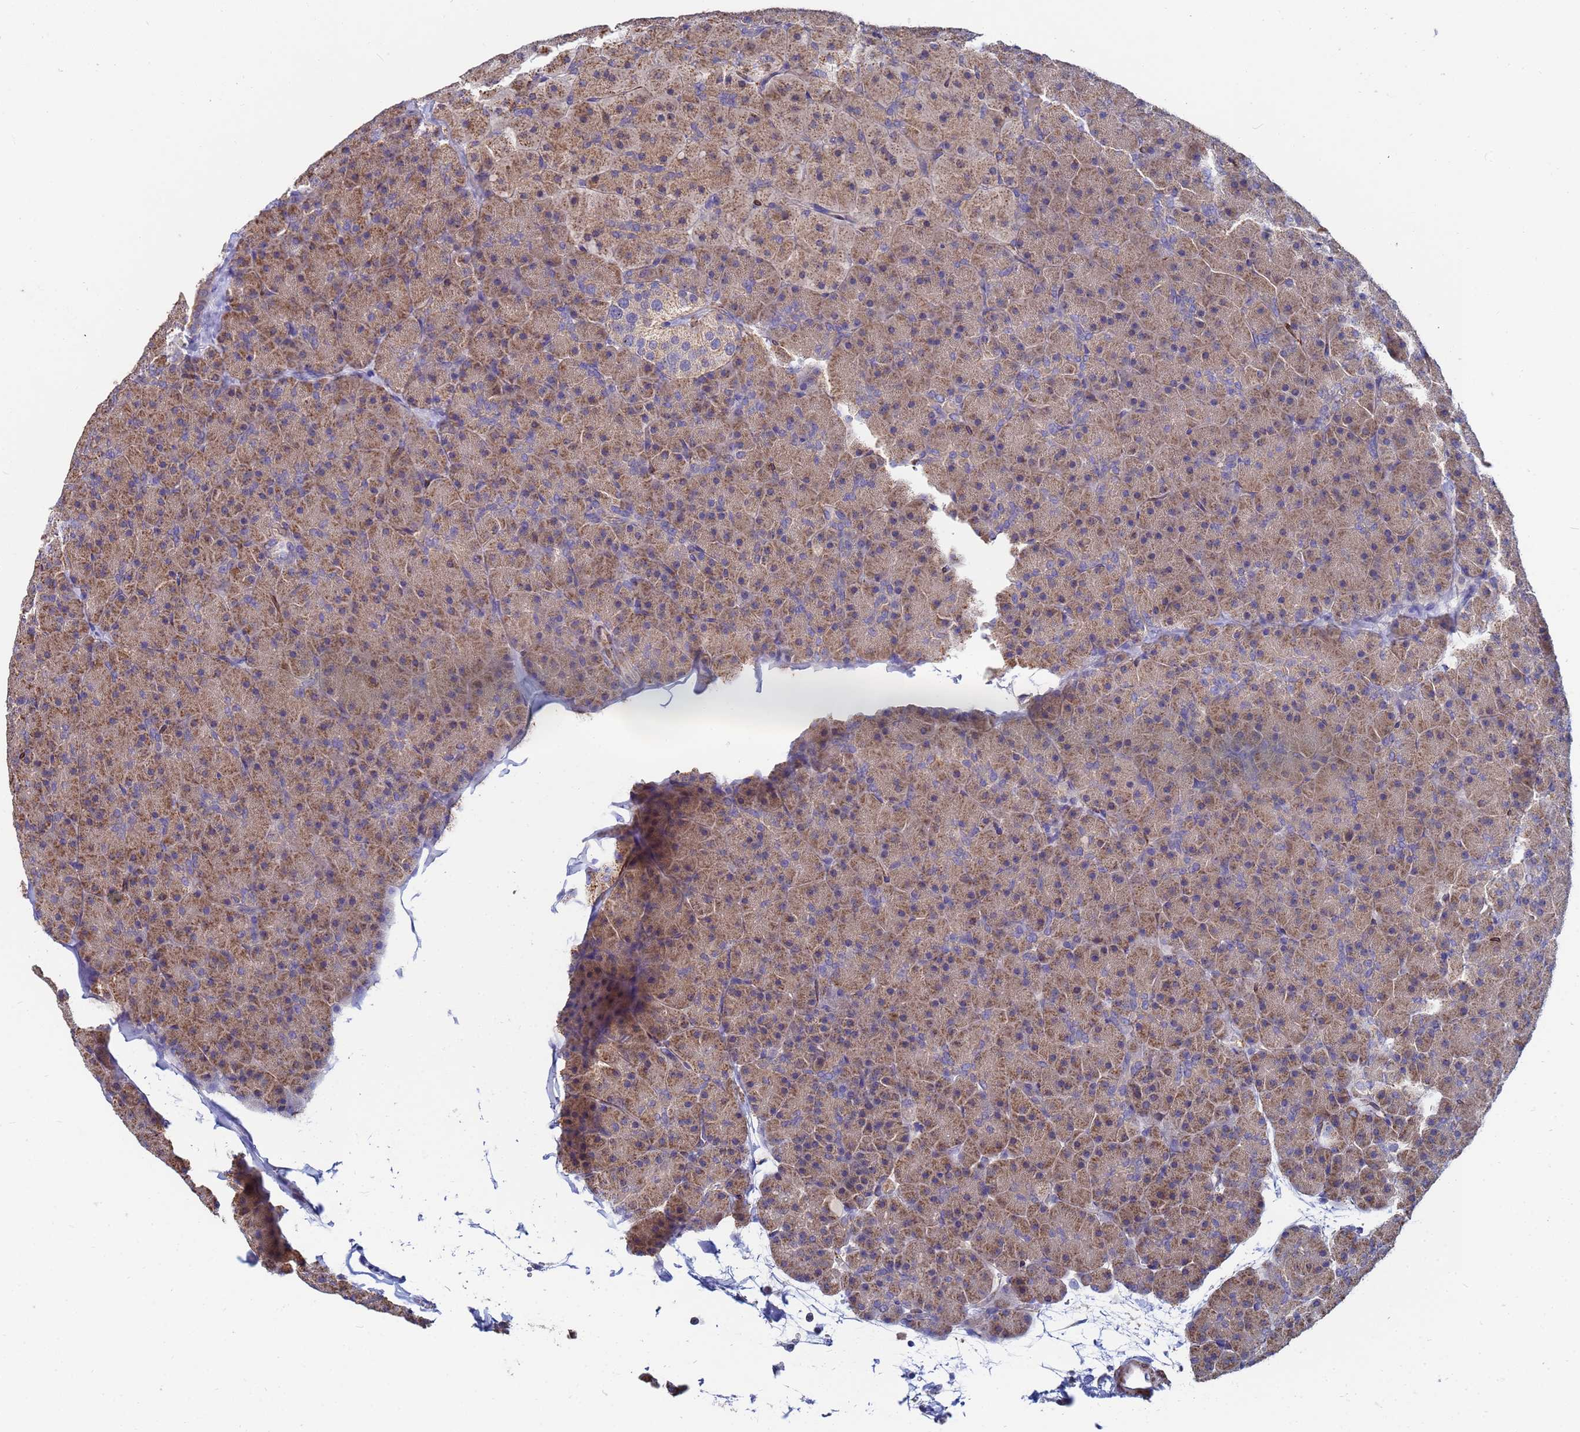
{"staining": {"intensity": "moderate", "quantity": ">75%", "location": "cytoplasmic/membranous"}, "tissue": "pancreas", "cell_type": "Exocrine glandular cells", "image_type": "normal", "snomed": [{"axis": "morphology", "description": "Normal tissue, NOS"}, {"axis": "topography", "description": "Pancreas"}], "caption": "Brown immunohistochemical staining in normal pancreas reveals moderate cytoplasmic/membranous positivity in approximately >75% of exocrine glandular cells.", "gene": "C5orf34", "patient": {"sex": "male", "age": 36}}